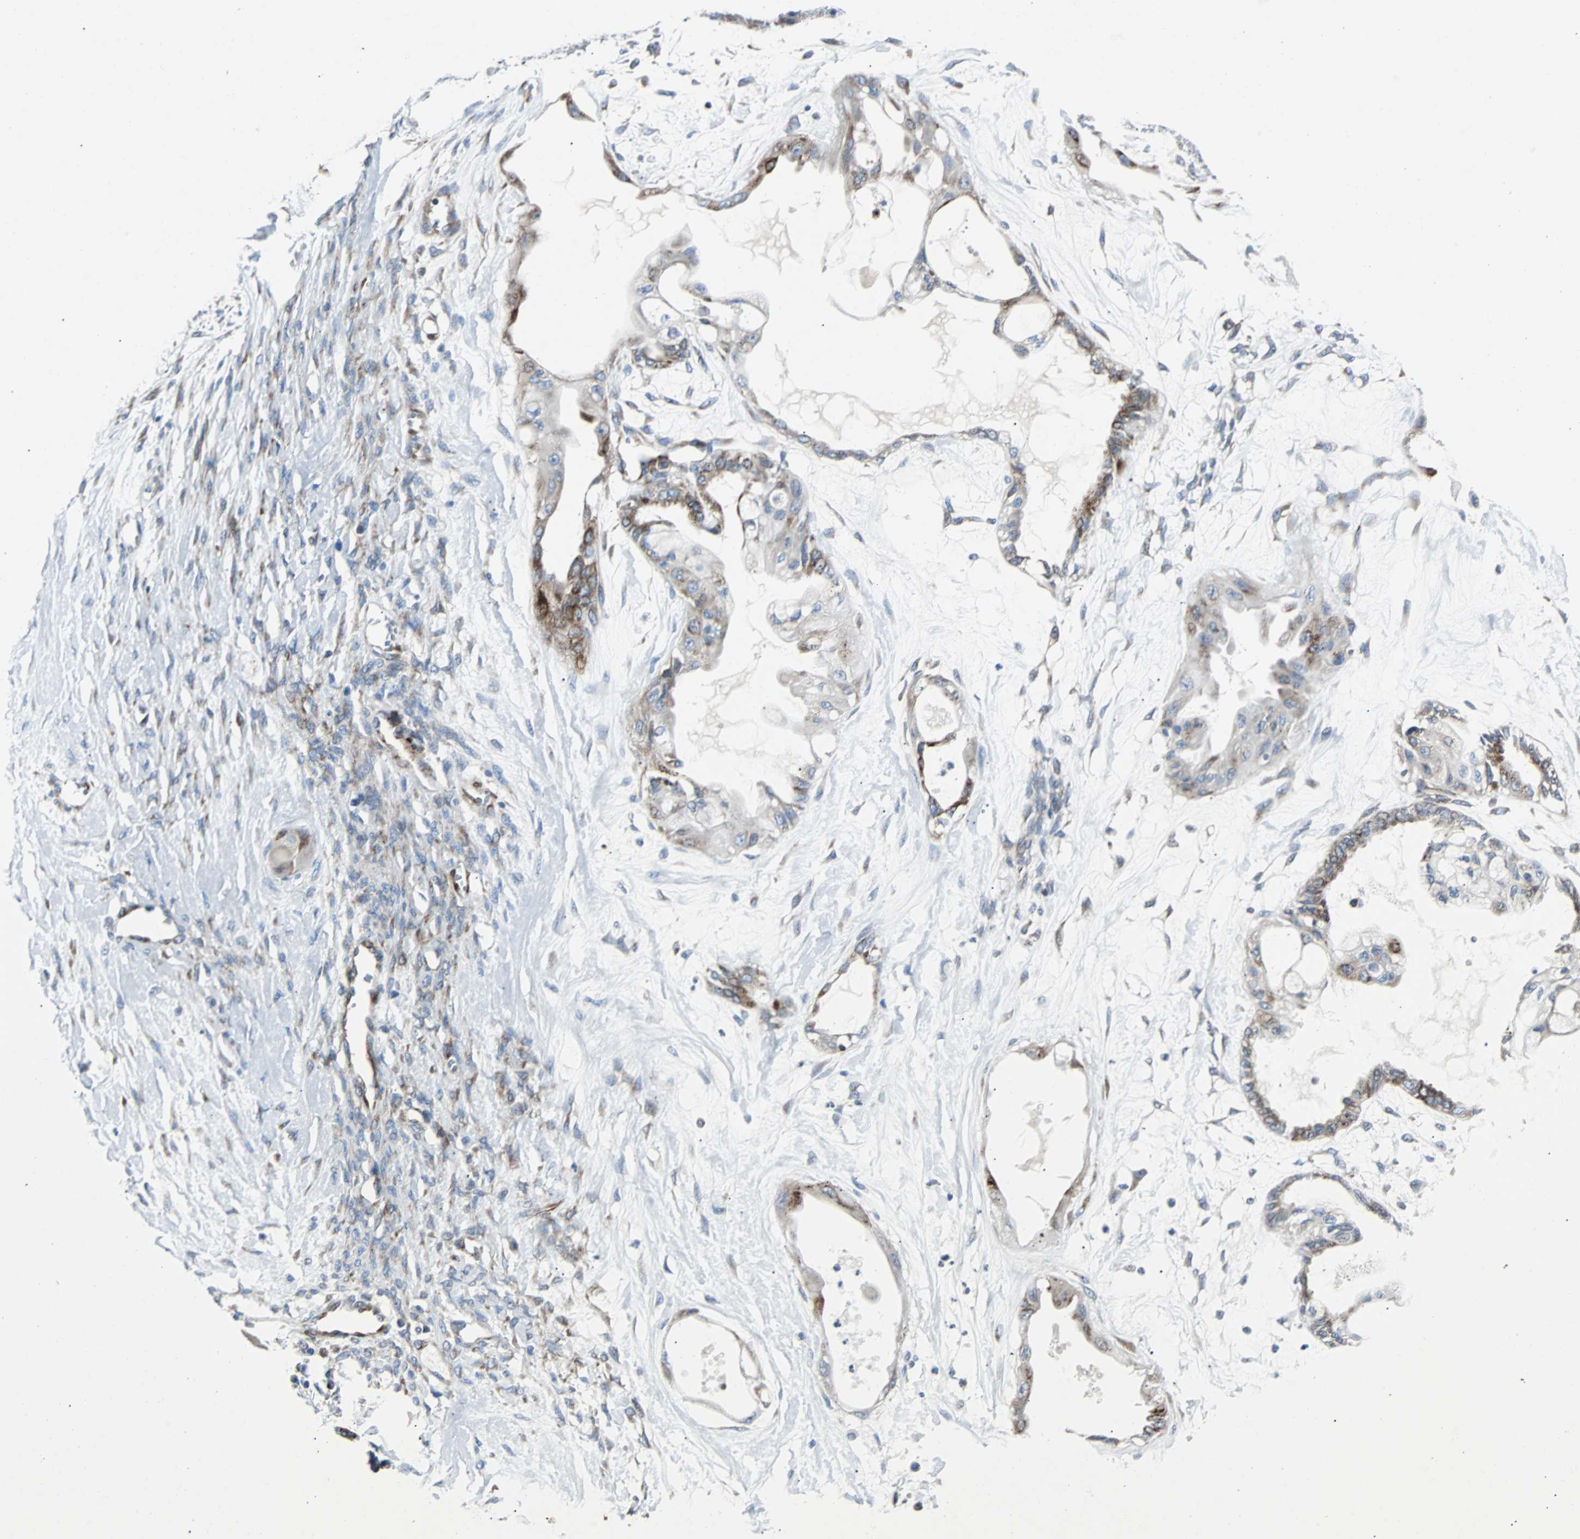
{"staining": {"intensity": "moderate", "quantity": ">75%", "location": "cytoplasmic/membranous"}, "tissue": "ovarian cancer", "cell_type": "Tumor cells", "image_type": "cancer", "snomed": [{"axis": "morphology", "description": "Carcinoma, NOS"}, {"axis": "morphology", "description": "Carcinoma, endometroid"}, {"axis": "topography", "description": "Ovary"}], "caption": "Immunohistochemistry (DAB (3,3'-diaminobenzidine)) staining of ovarian cancer (carcinoma) demonstrates moderate cytoplasmic/membranous protein expression in approximately >75% of tumor cells. The staining was performed using DAB to visualize the protein expression in brown, while the nuclei were stained in blue with hematoxylin (Magnification: 20x).", "gene": "BBC3", "patient": {"sex": "female", "age": 50}}